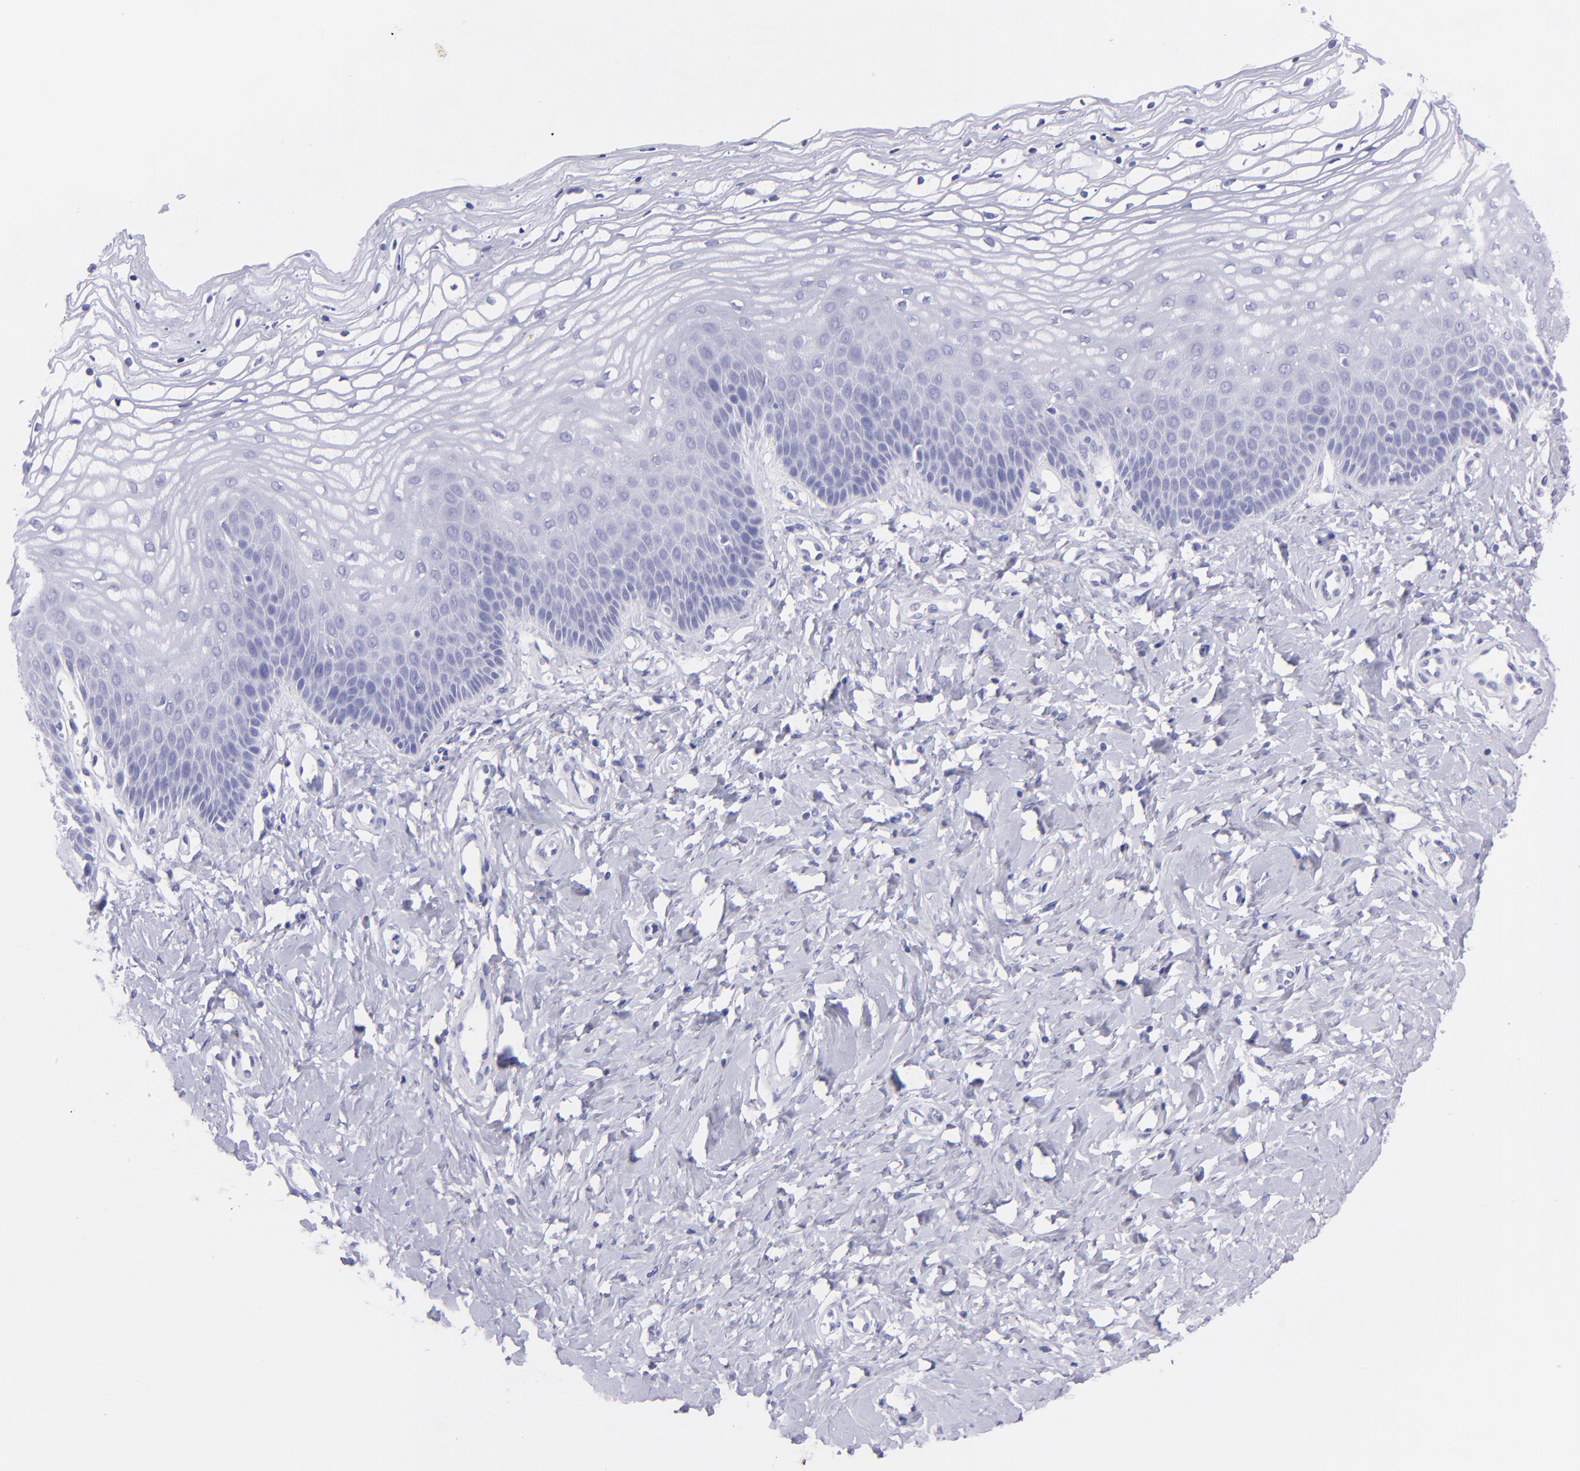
{"staining": {"intensity": "negative", "quantity": "none", "location": "none"}, "tissue": "vagina", "cell_type": "Squamous epithelial cells", "image_type": "normal", "snomed": [{"axis": "morphology", "description": "Normal tissue, NOS"}, {"axis": "topography", "description": "Vagina"}], "caption": "DAB (3,3'-diaminobenzidine) immunohistochemical staining of normal human vagina shows no significant staining in squamous epithelial cells.", "gene": "CNP", "patient": {"sex": "female", "age": 68}}